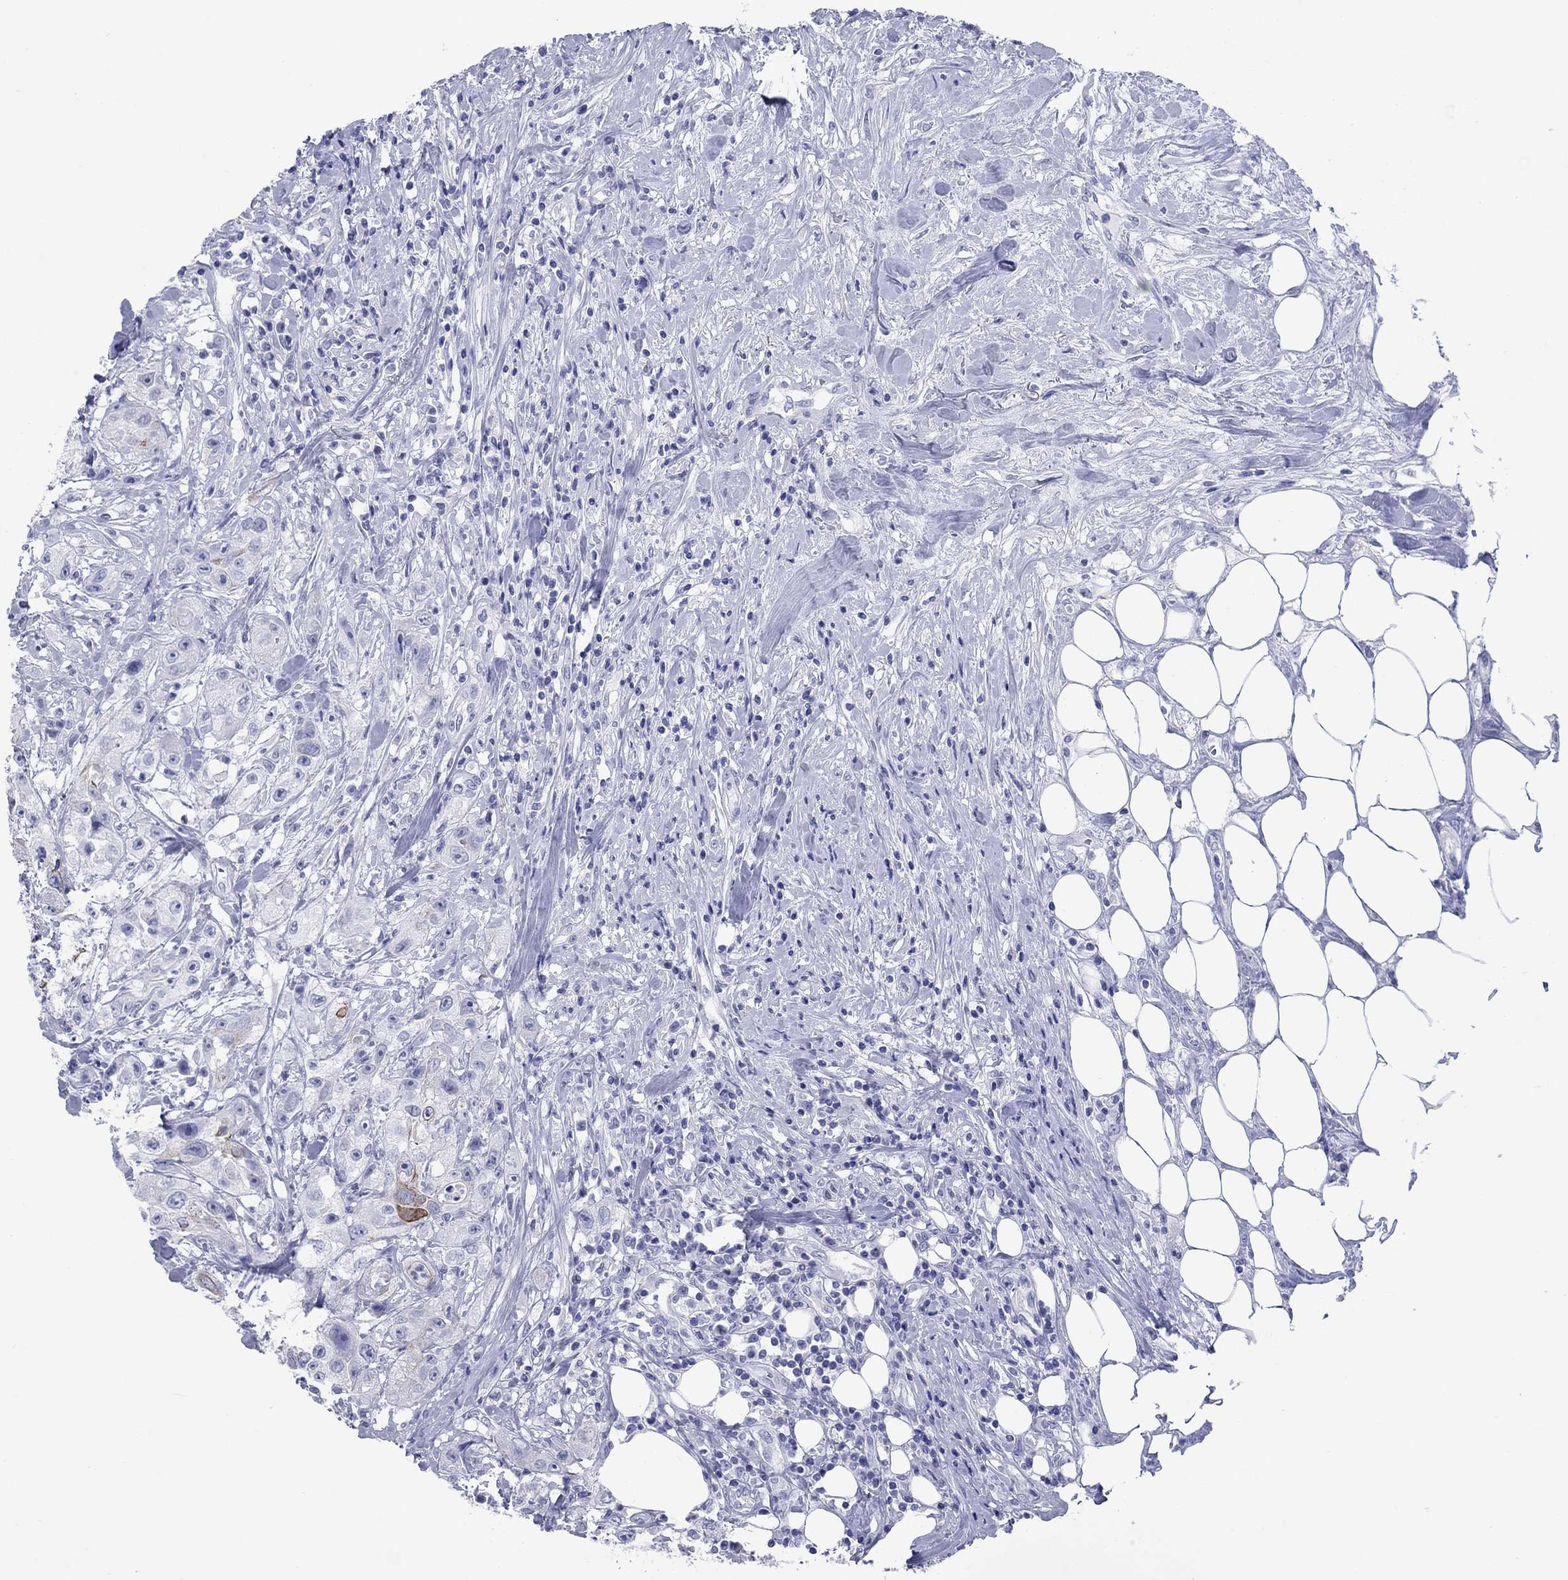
{"staining": {"intensity": "moderate", "quantity": "<25%", "location": "cytoplasmic/membranous"}, "tissue": "urothelial cancer", "cell_type": "Tumor cells", "image_type": "cancer", "snomed": [{"axis": "morphology", "description": "Urothelial carcinoma, High grade"}, {"axis": "topography", "description": "Urinary bladder"}], "caption": "High-grade urothelial carcinoma tissue displays moderate cytoplasmic/membranous positivity in approximately <25% of tumor cells, visualized by immunohistochemistry. (Brightfield microscopy of DAB IHC at high magnification).", "gene": "CCNA1", "patient": {"sex": "male", "age": 79}}